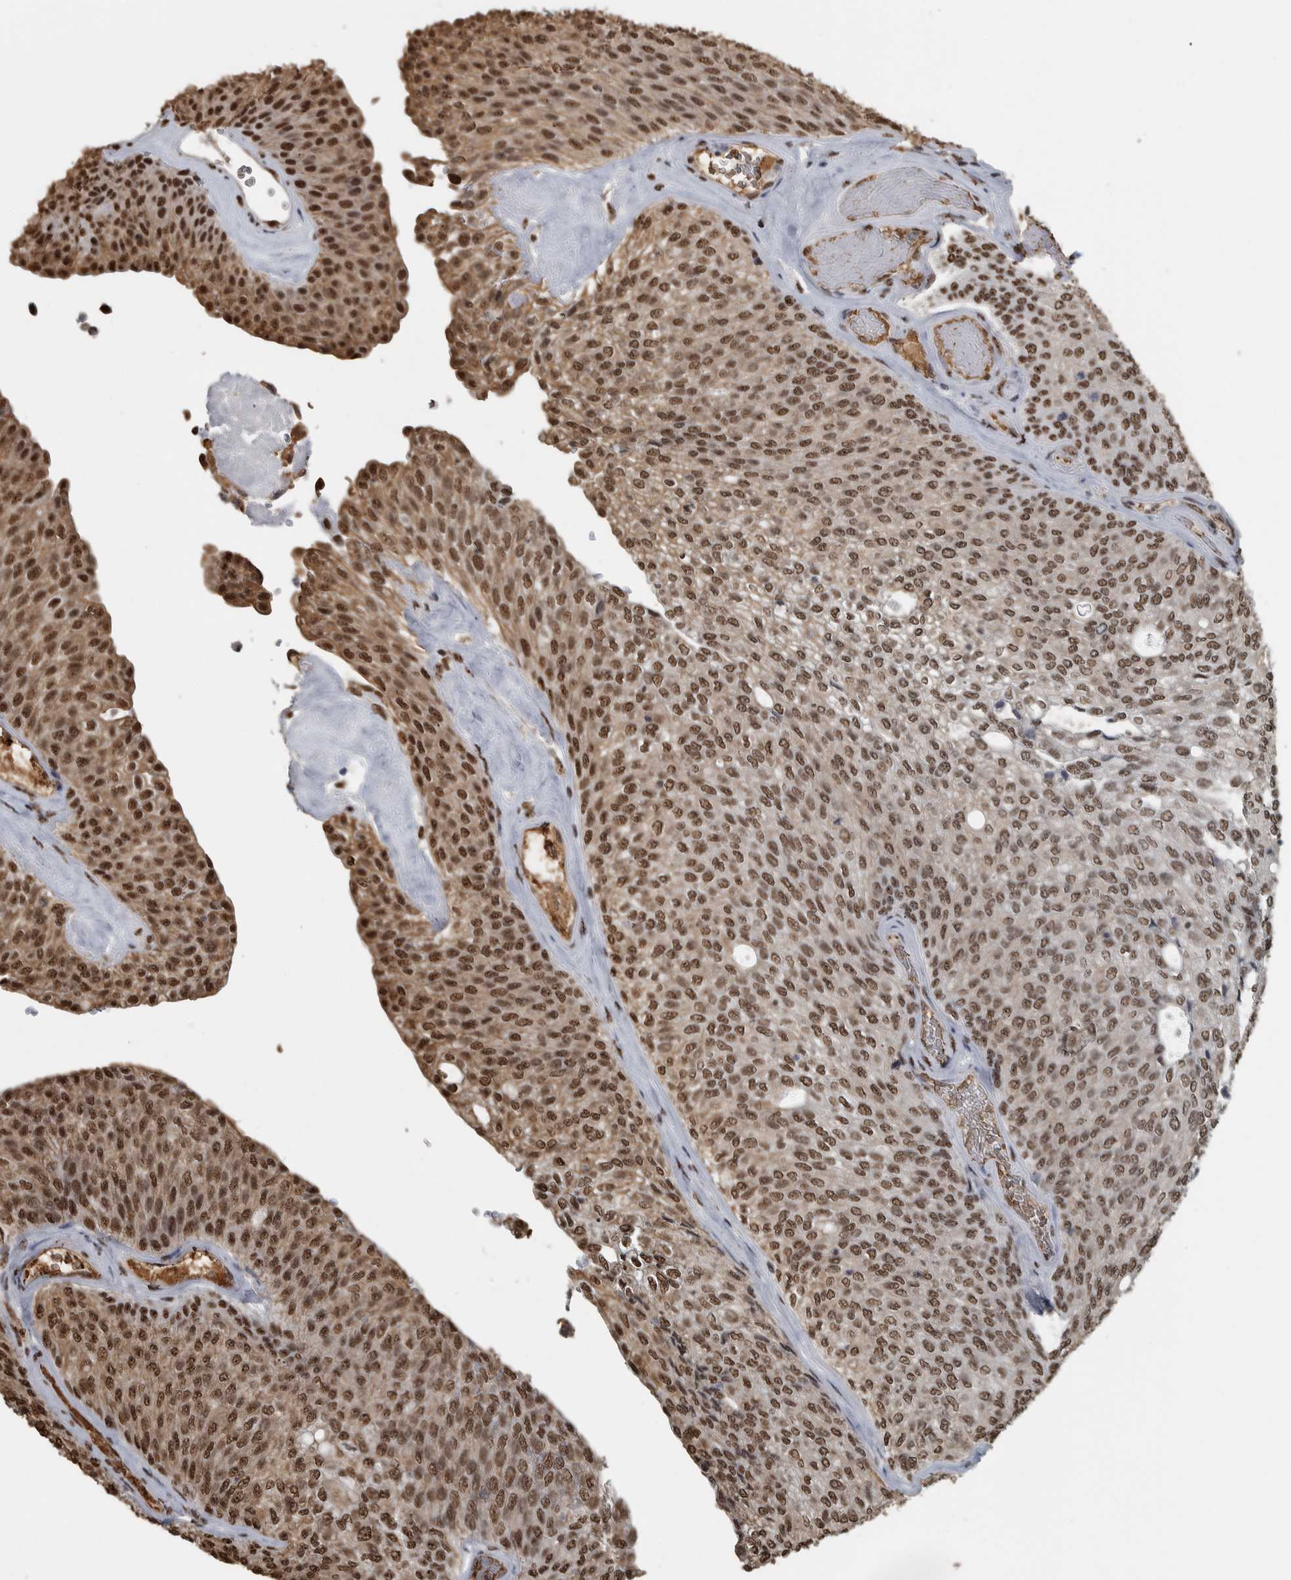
{"staining": {"intensity": "moderate", "quantity": ">75%", "location": "cytoplasmic/membranous,nuclear"}, "tissue": "urothelial cancer", "cell_type": "Tumor cells", "image_type": "cancer", "snomed": [{"axis": "morphology", "description": "Urothelial carcinoma, Low grade"}, {"axis": "topography", "description": "Urinary bladder"}], "caption": "Human low-grade urothelial carcinoma stained with a protein marker reveals moderate staining in tumor cells.", "gene": "TGS1", "patient": {"sex": "female", "age": 79}}